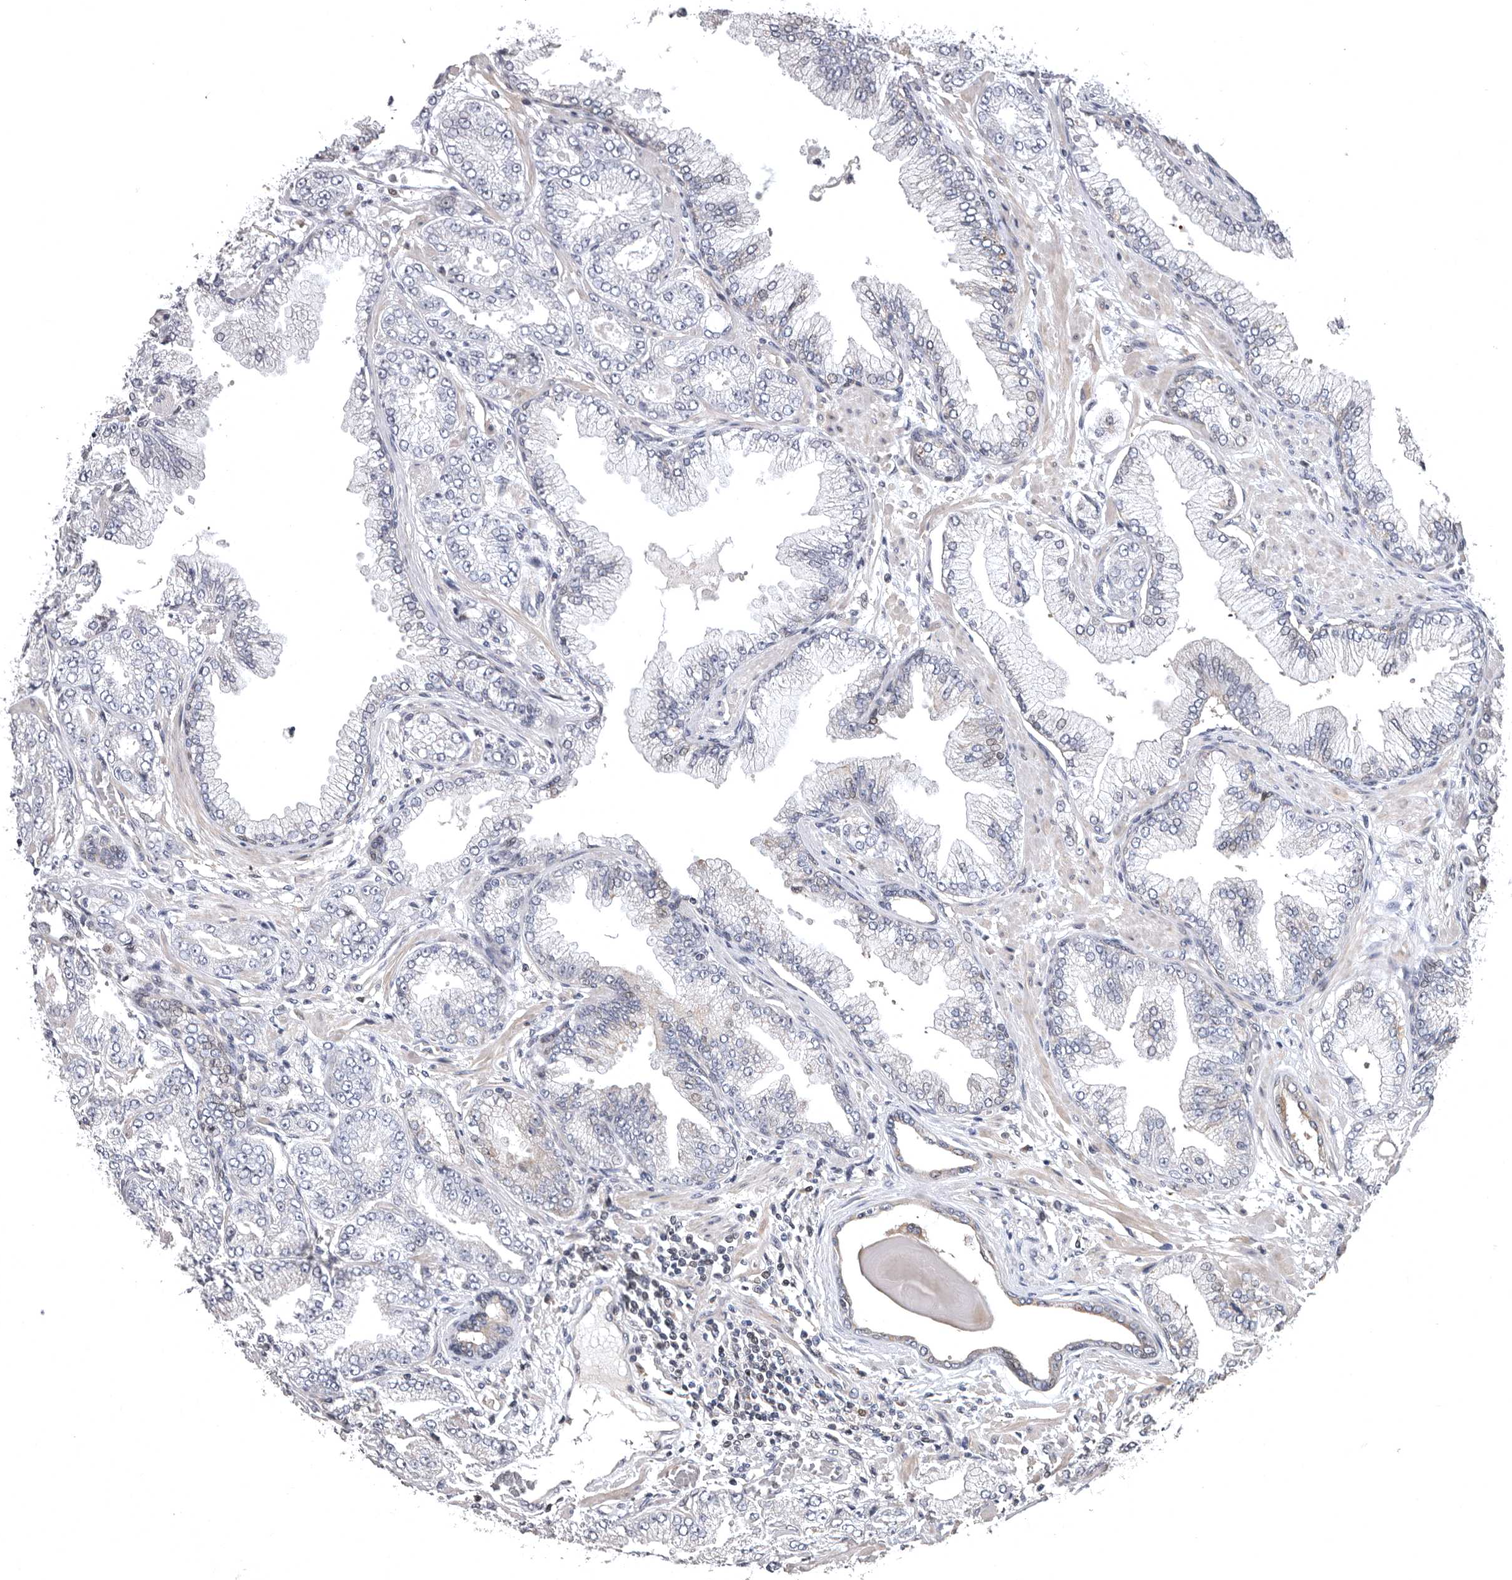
{"staining": {"intensity": "negative", "quantity": "none", "location": "none"}, "tissue": "prostate cancer", "cell_type": "Tumor cells", "image_type": "cancer", "snomed": [{"axis": "morphology", "description": "Adenocarcinoma, High grade"}, {"axis": "topography", "description": "Prostate"}], "caption": "Immunohistochemical staining of human prostate cancer demonstrates no significant expression in tumor cells. (DAB immunohistochemistry visualized using brightfield microscopy, high magnification).", "gene": "RNF217", "patient": {"sex": "male", "age": 71}}